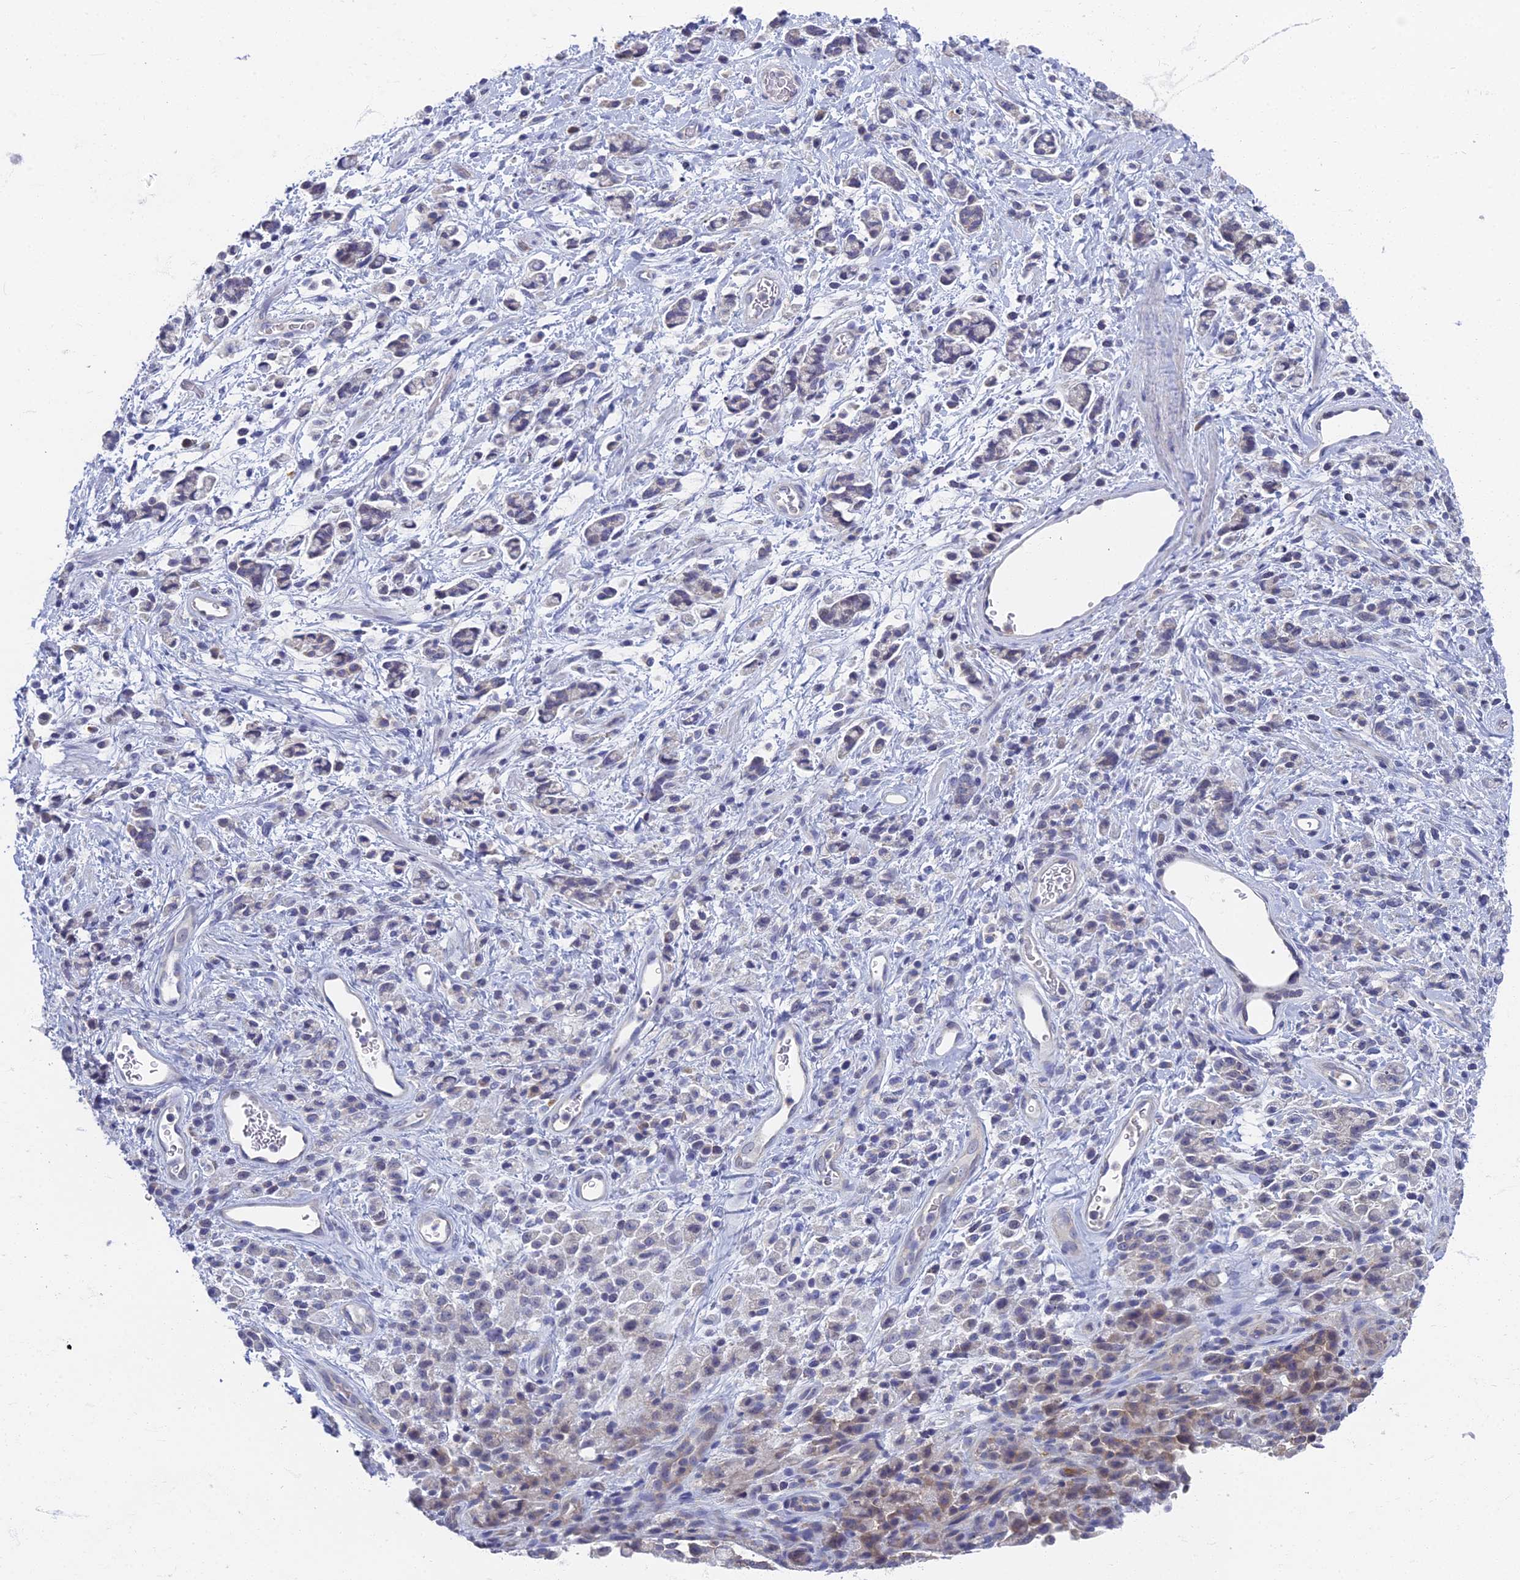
{"staining": {"intensity": "negative", "quantity": "none", "location": "none"}, "tissue": "stomach cancer", "cell_type": "Tumor cells", "image_type": "cancer", "snomed": [{"axis": "morphology", "description": "Adenocarcinoma, NOS"}, {"axis": "topography", "description": "Stomach"}], "caption": "Tumor cells show no significant protein expression in adenocarcinoma (stomach). The staining is performed using DAB brown chromogen with nuclei counter-stained in using hematoxylin.", "gene": "SPIN4", "patient": {"sex": "female", "age": 60}}